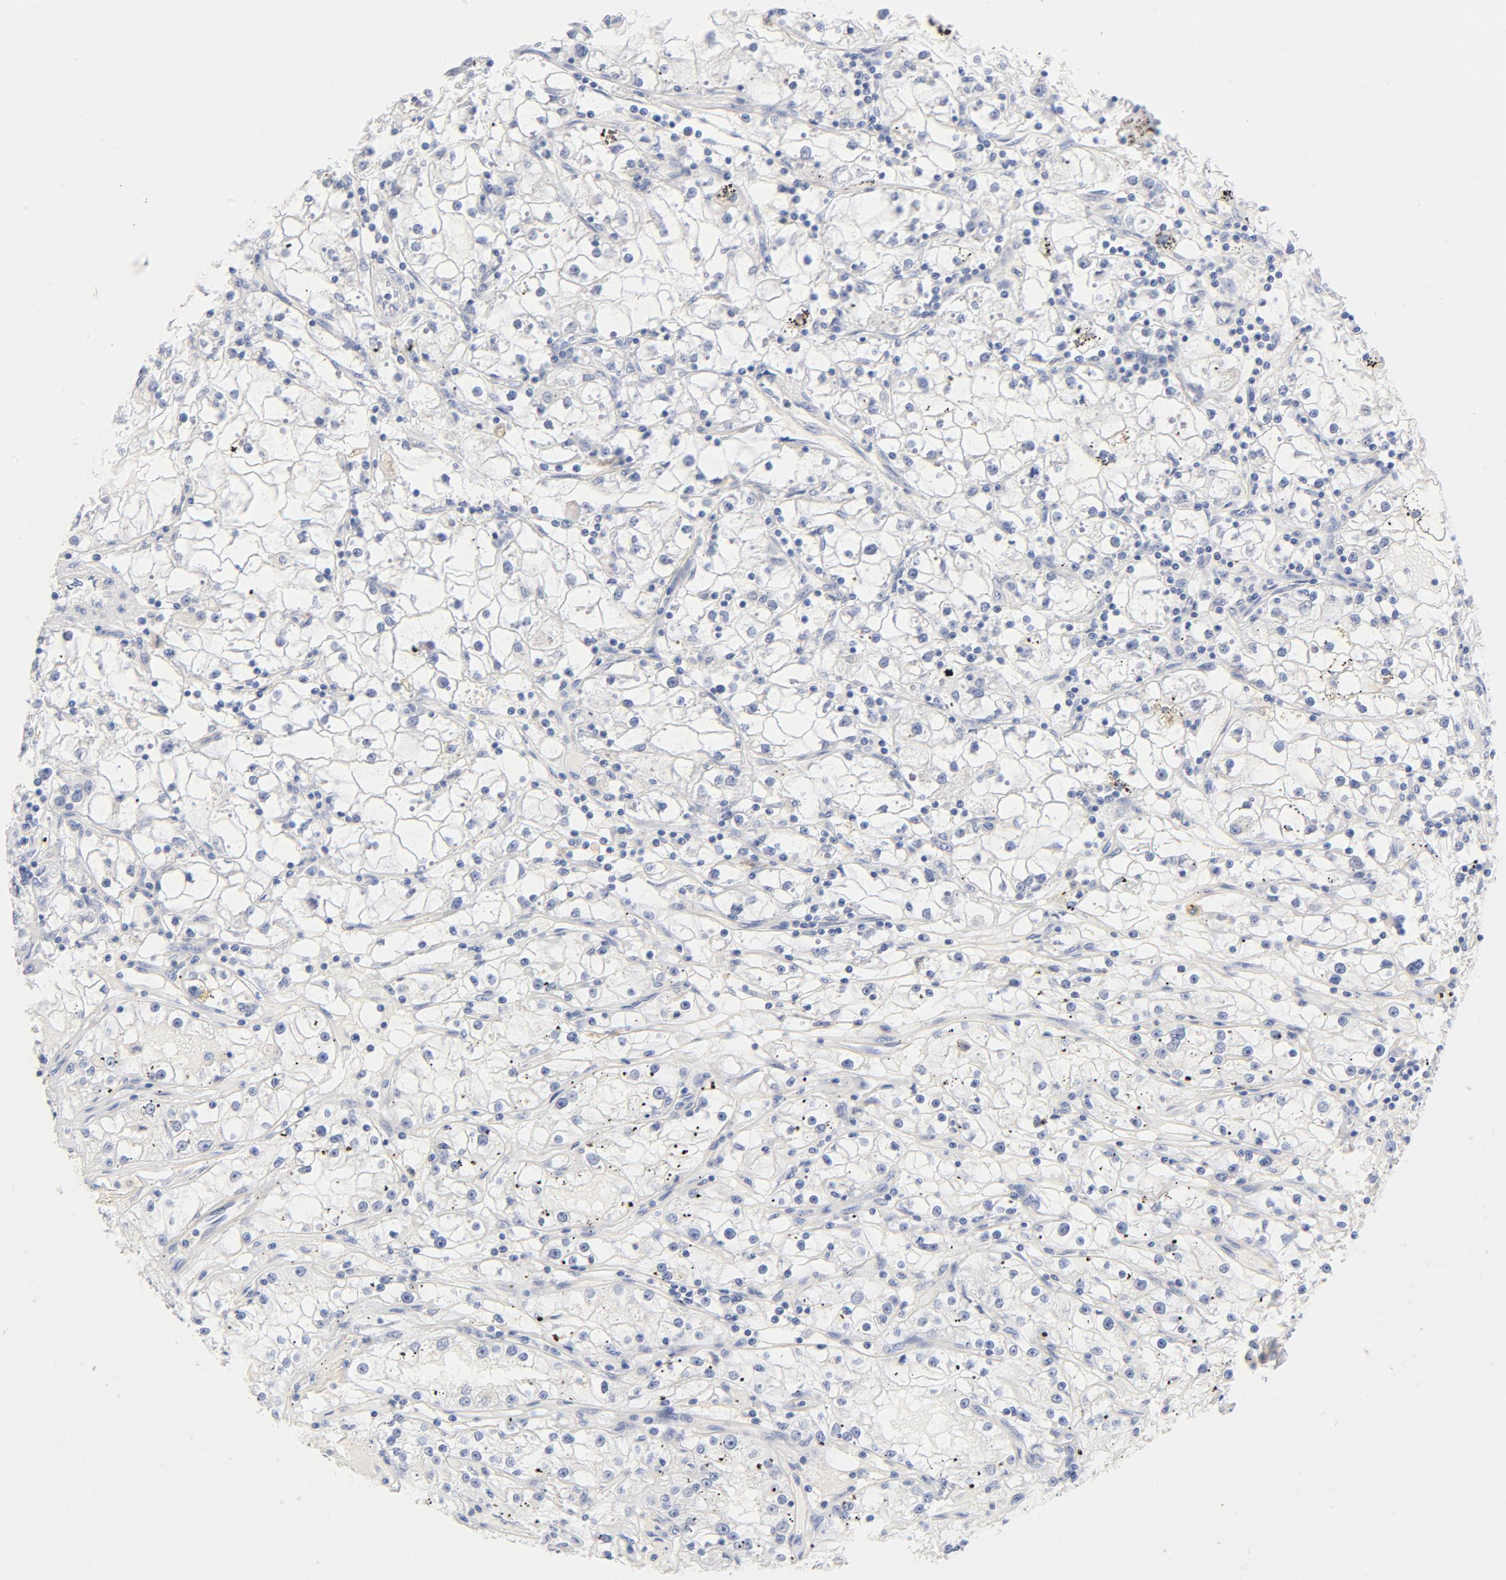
{"staining": {"intensity": "negative", "quantity": "none", "location": "none"}, "tissue": "renal cancer", "cell_type": "Tumor cells", "image_type": "cancer", "snomed": [{"axis": "morphology", "description": "Adenocarcinoma, NOS"}, {"axis": "topography", "description": "Kidney"}], "caption": "DAB immunohistochemical staining of renal cancer demonstrates no significant expression in tumor cells.", "gene": "HOMER1", "patient": {"sex": "male", "age": 56}}